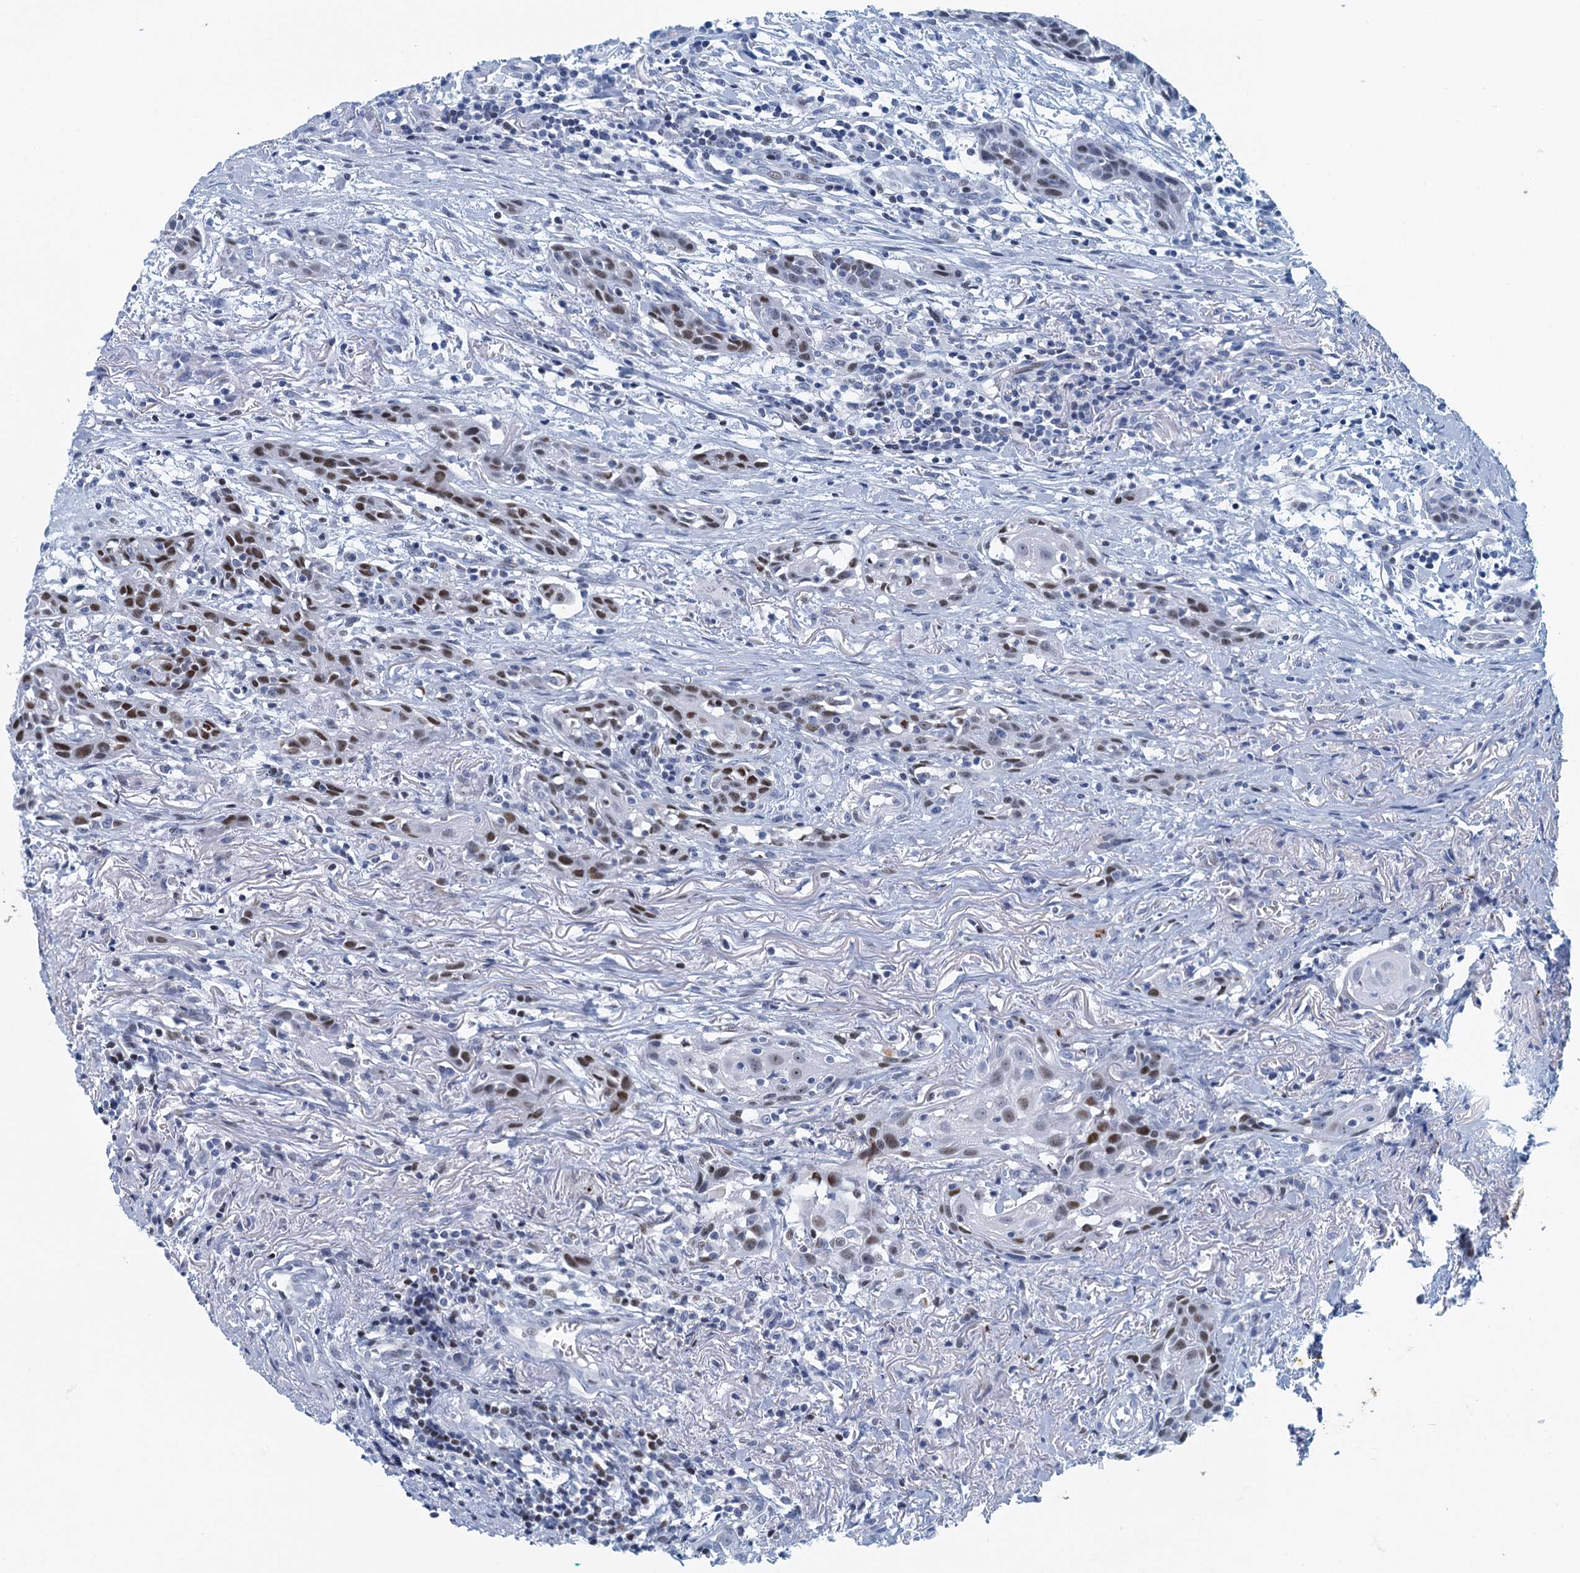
{"staining": {"intensity": "moderate", "quantity": "<25%", "location": "nuclear"}, "tissue": "head and neck cancer", "cell_type": "Tumor cells", "image_type": "cancer", "snomed": [{"axis": "morphology", "description": "Squamous cell carcinoma, NOS"}, {"axis": "topography", "description": "Oral tissue"}, {"axis": "topography", "description": "Head-Neck"}], "caption": "Squamous cell carcinoma (head and neck) stained with DAB (3,3'-diaminobenzidine) immunohistochemistry shows low levels of moderate nuclear staining in about <25% of tumor cells. (Brightfield microscopy of DAB IHC at high magnification).", "gene": "ANKRD13D", "patient": {"sex": "female", "age": 50}}